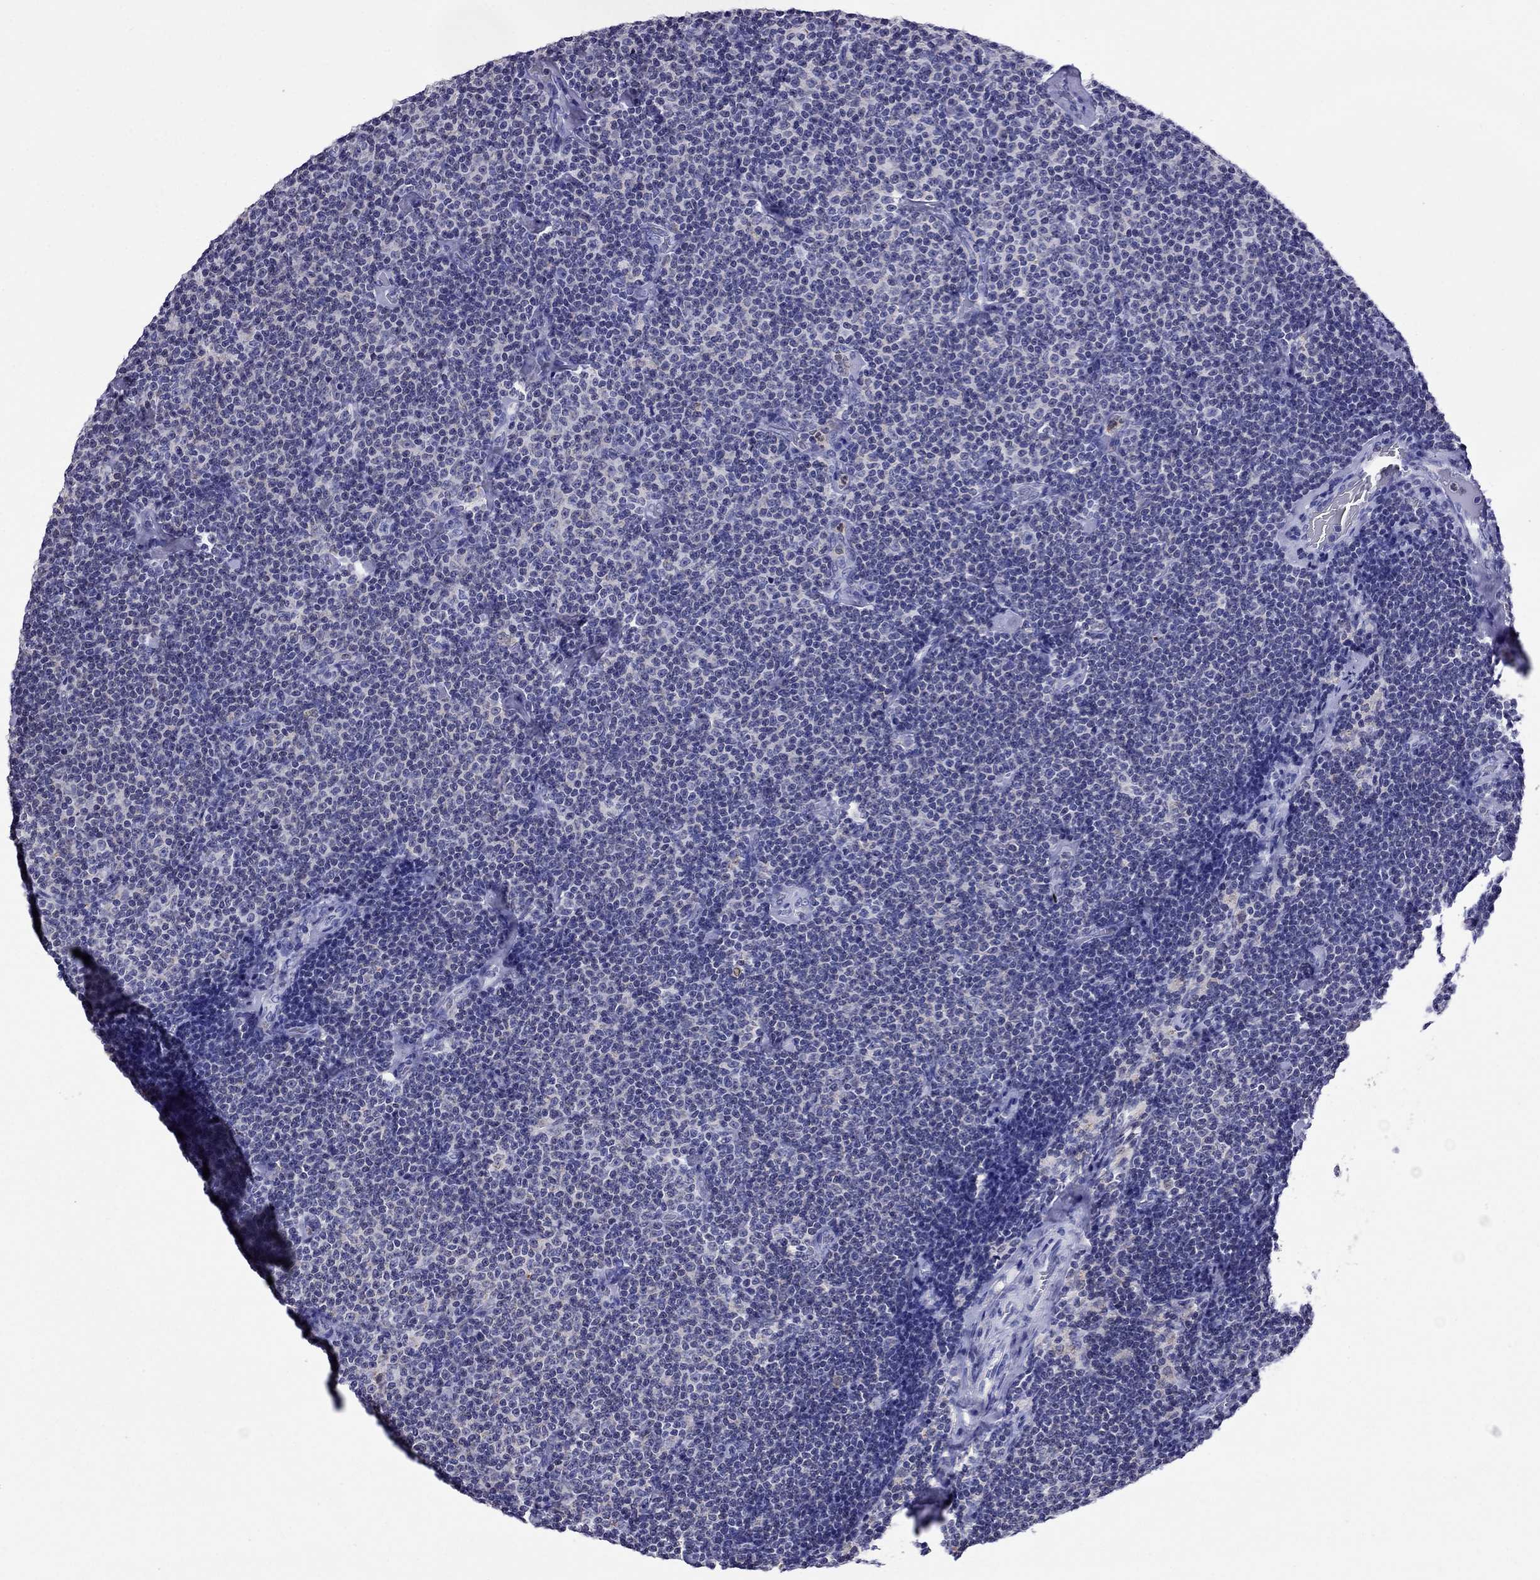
{"staining": {"intensity": "negative", "quantity": "none", "location": "none"}, "tissue": "lymphoma", "cell_type": "Tumor cells", "image_type": "cancer", "snomed": [{"axis": "morphology", "description": "Malignant lymphoma, non-Hodgkin's type, Low grade"}, {"axis": "topography", "description": "Lymph node"}], "caption": "IHC micrograph of human lymphoma stained for a protein (brown), which displays no staining in tumor cells. Brightfield microscopy of immunohistochemistry stained with DAB (3,3'-diaminobenzidine) (brown) and hematoxylin (blue), captured at high magnification.", "gene": "SCG2", "patient": {"sex": "male", "age": 81}}